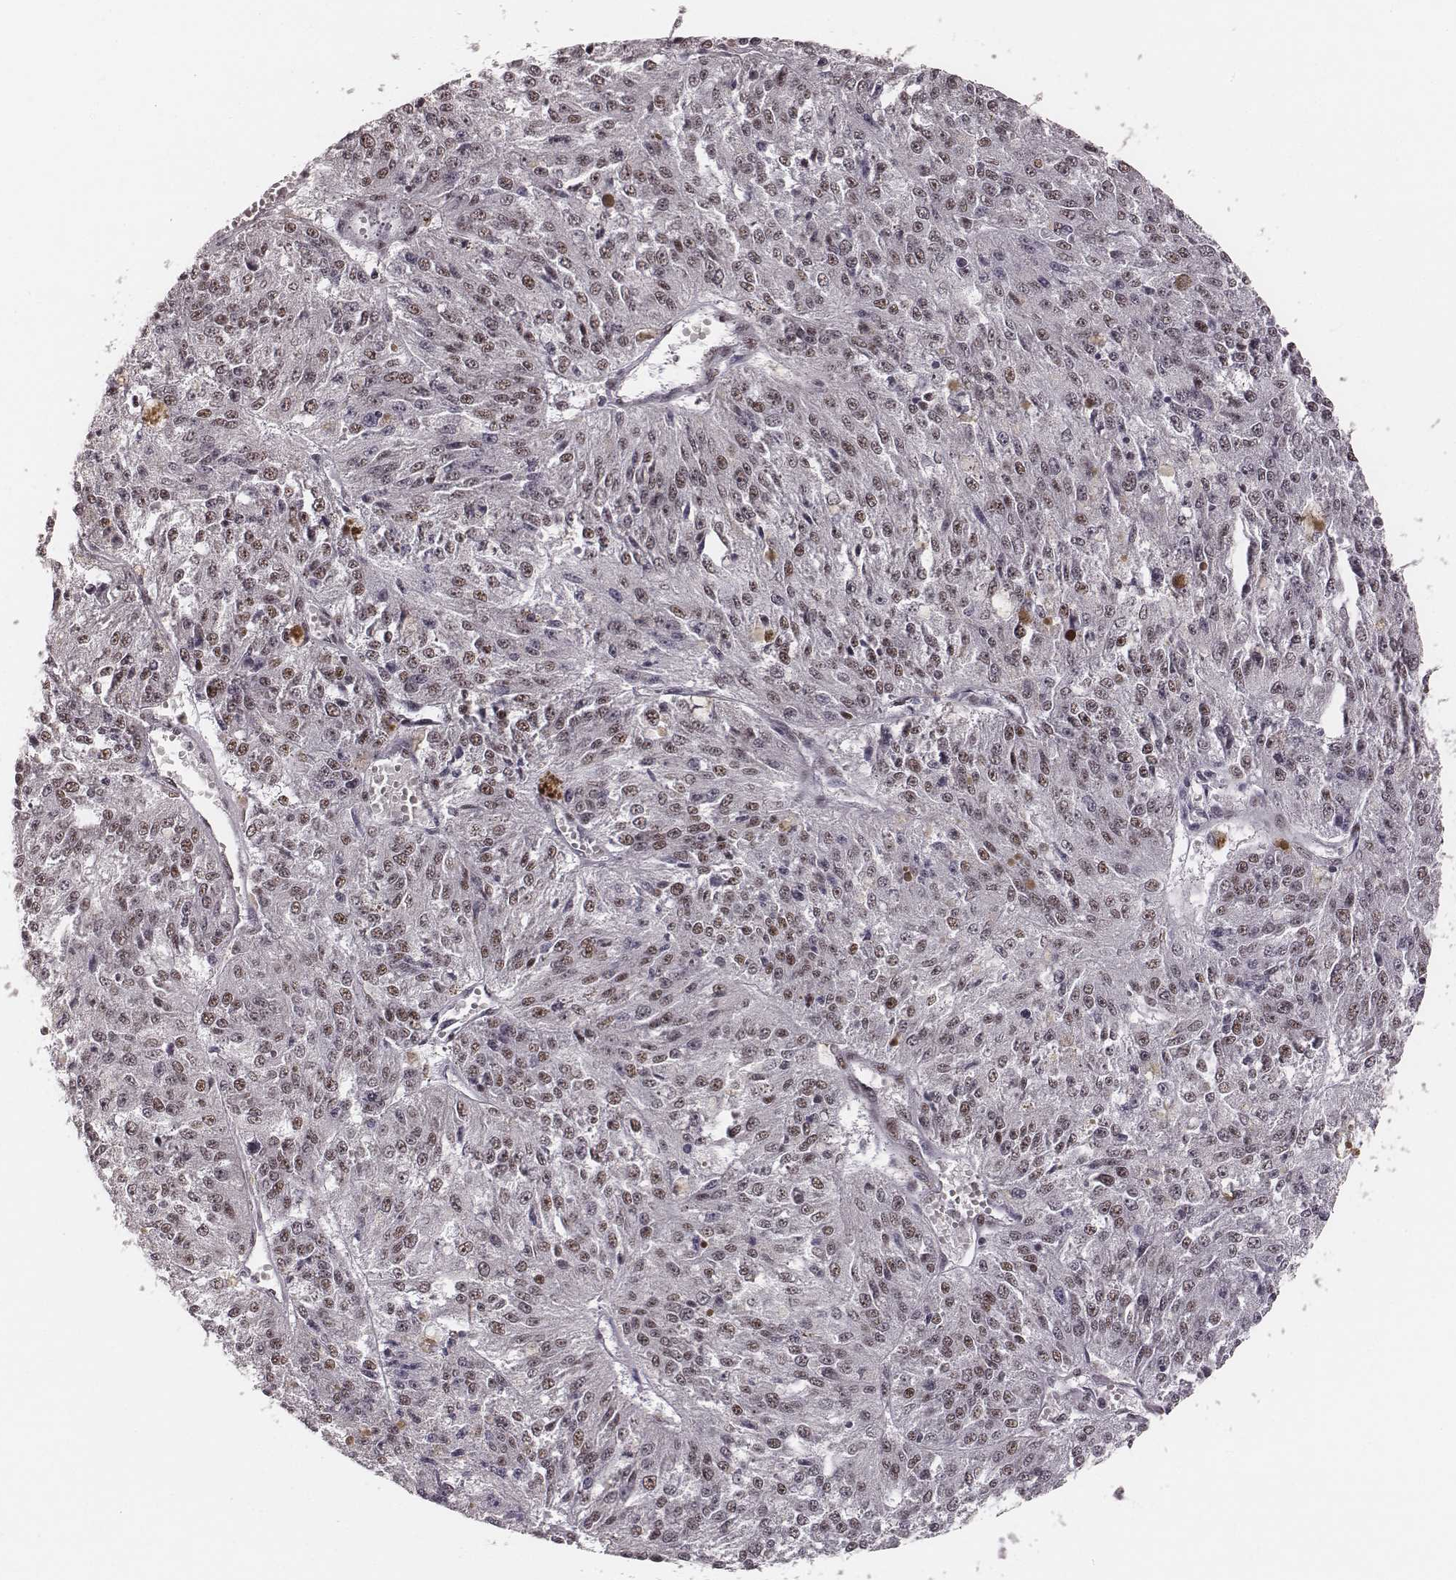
{"staining": {"intensity": "weak", "quantity": "25%-75%", "location": "nuclear"}, "tissue": "melanoma", "cell_type": "Tumor cells", "image_type": "cancer", "snomed": [{"axis": "morphology", "description": "Malignant melanoma, Metastatic site"}, {"axis": "topography", "description": "Lymph node"}], "caption": "High-power microscopy captured an immunohistochemistry (IHC) micrograph of malignant melanoma (metastatic site), revealing weak nuclear expression in approximately 25%-75% of tumor cells. (IHC, brightfield microscopy, high magnification).", "gene": "LUC7L", "patient": {"sex": "female", "age": 64}}